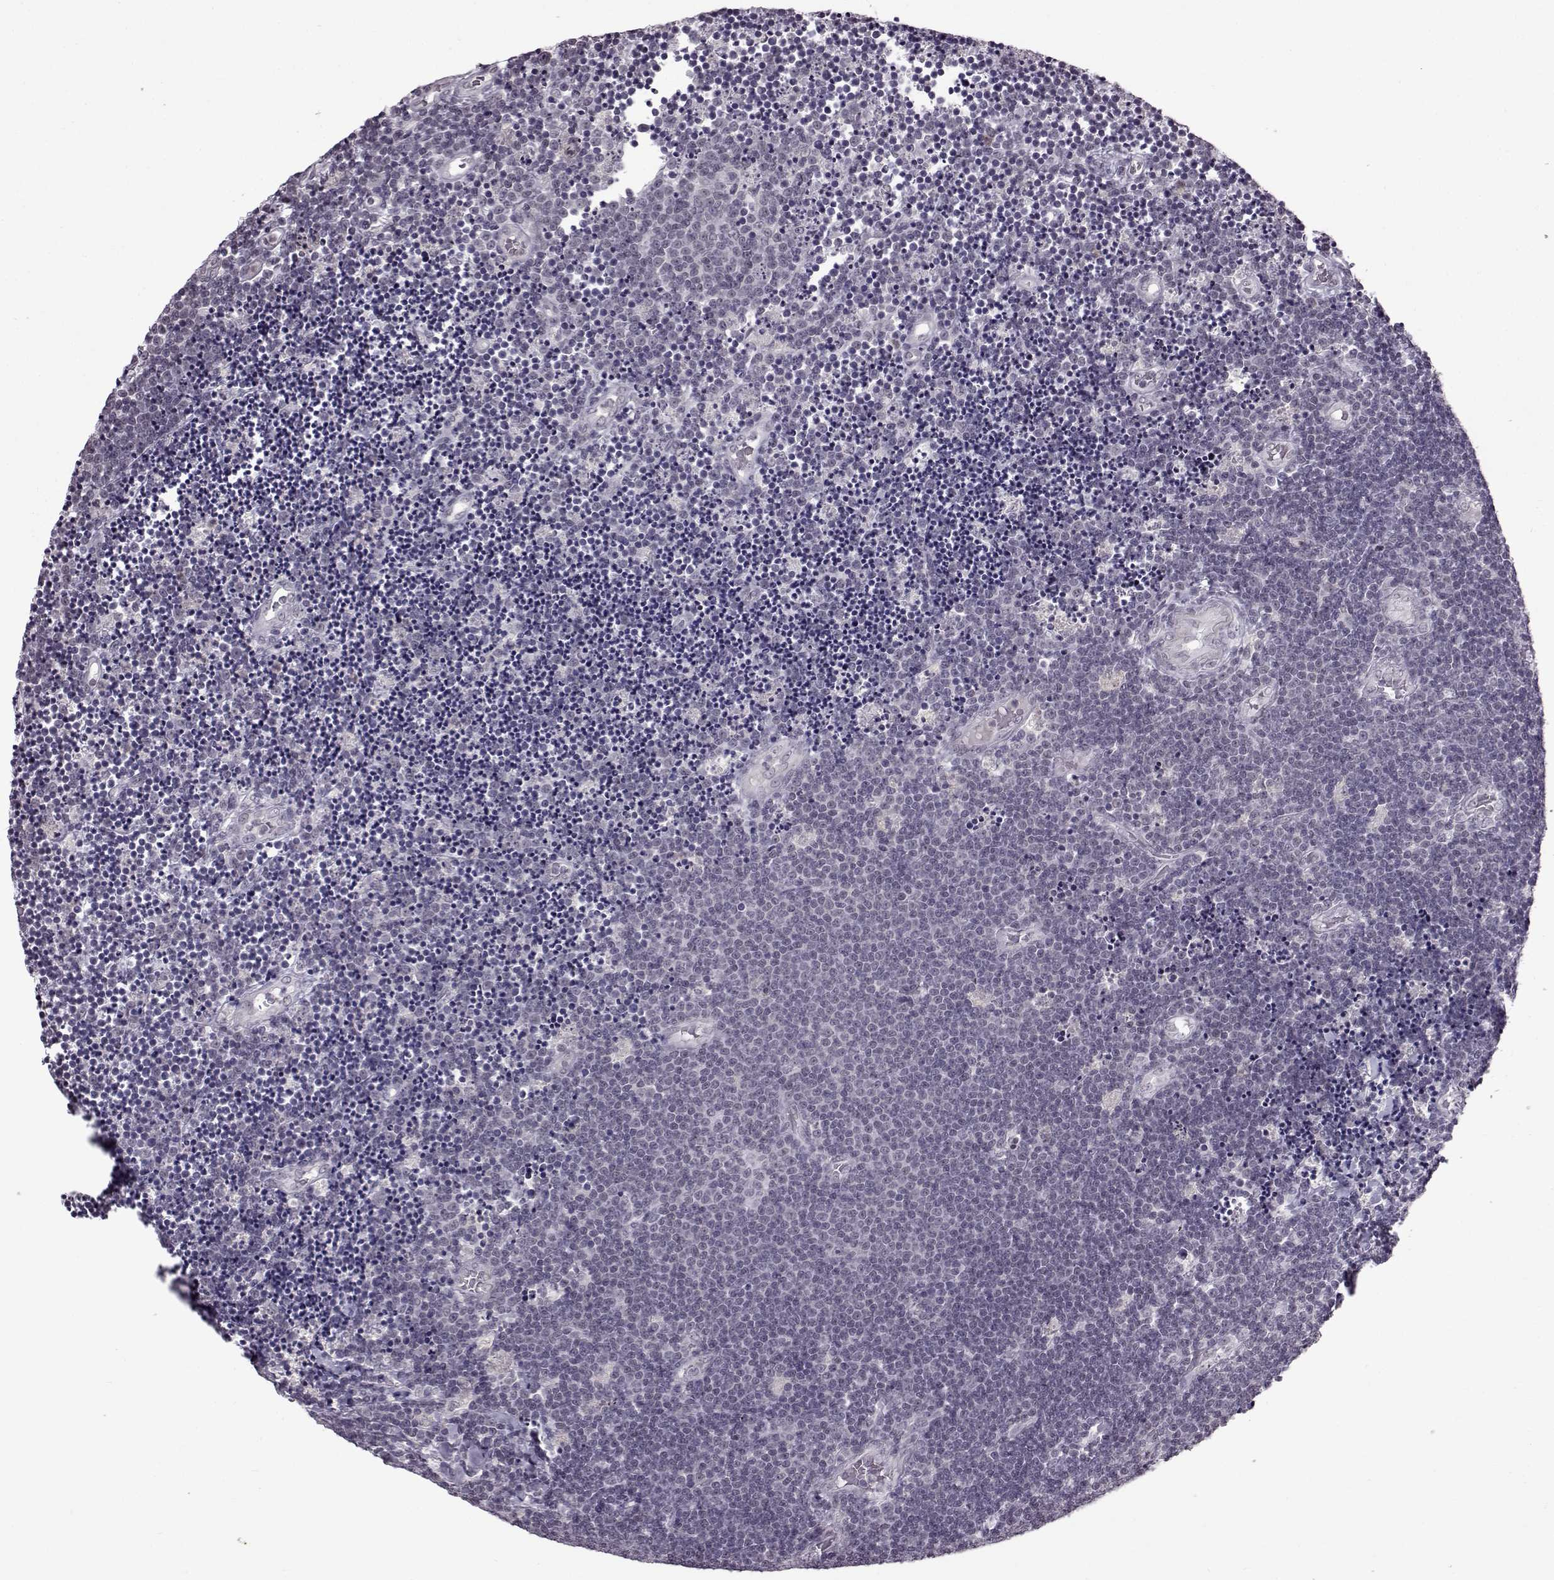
{"staining": {"intensity": "negative", "quantity": "none", "location": "none"}, "tissue": "lymphoma", "cell_type": "Tumor cells", "image_type": "cancer", "snomed": [{"axis": "morphology", "description": "Malignant lymphoma, non-Hodgkin's type, Low grade"}, {"axis": "topography", "description": "Brain"}], "caption": "IHC of malignant lymphoma, non-Hodgkin's type (low-grade) displays no positivity in tumor cells. (Brightfield microscopy of DAB (3,3'-diaminobenzidine) IHC at high magnification).", "gene": "SLC28A2", "patient": {"sex": "female", "age": 66}}